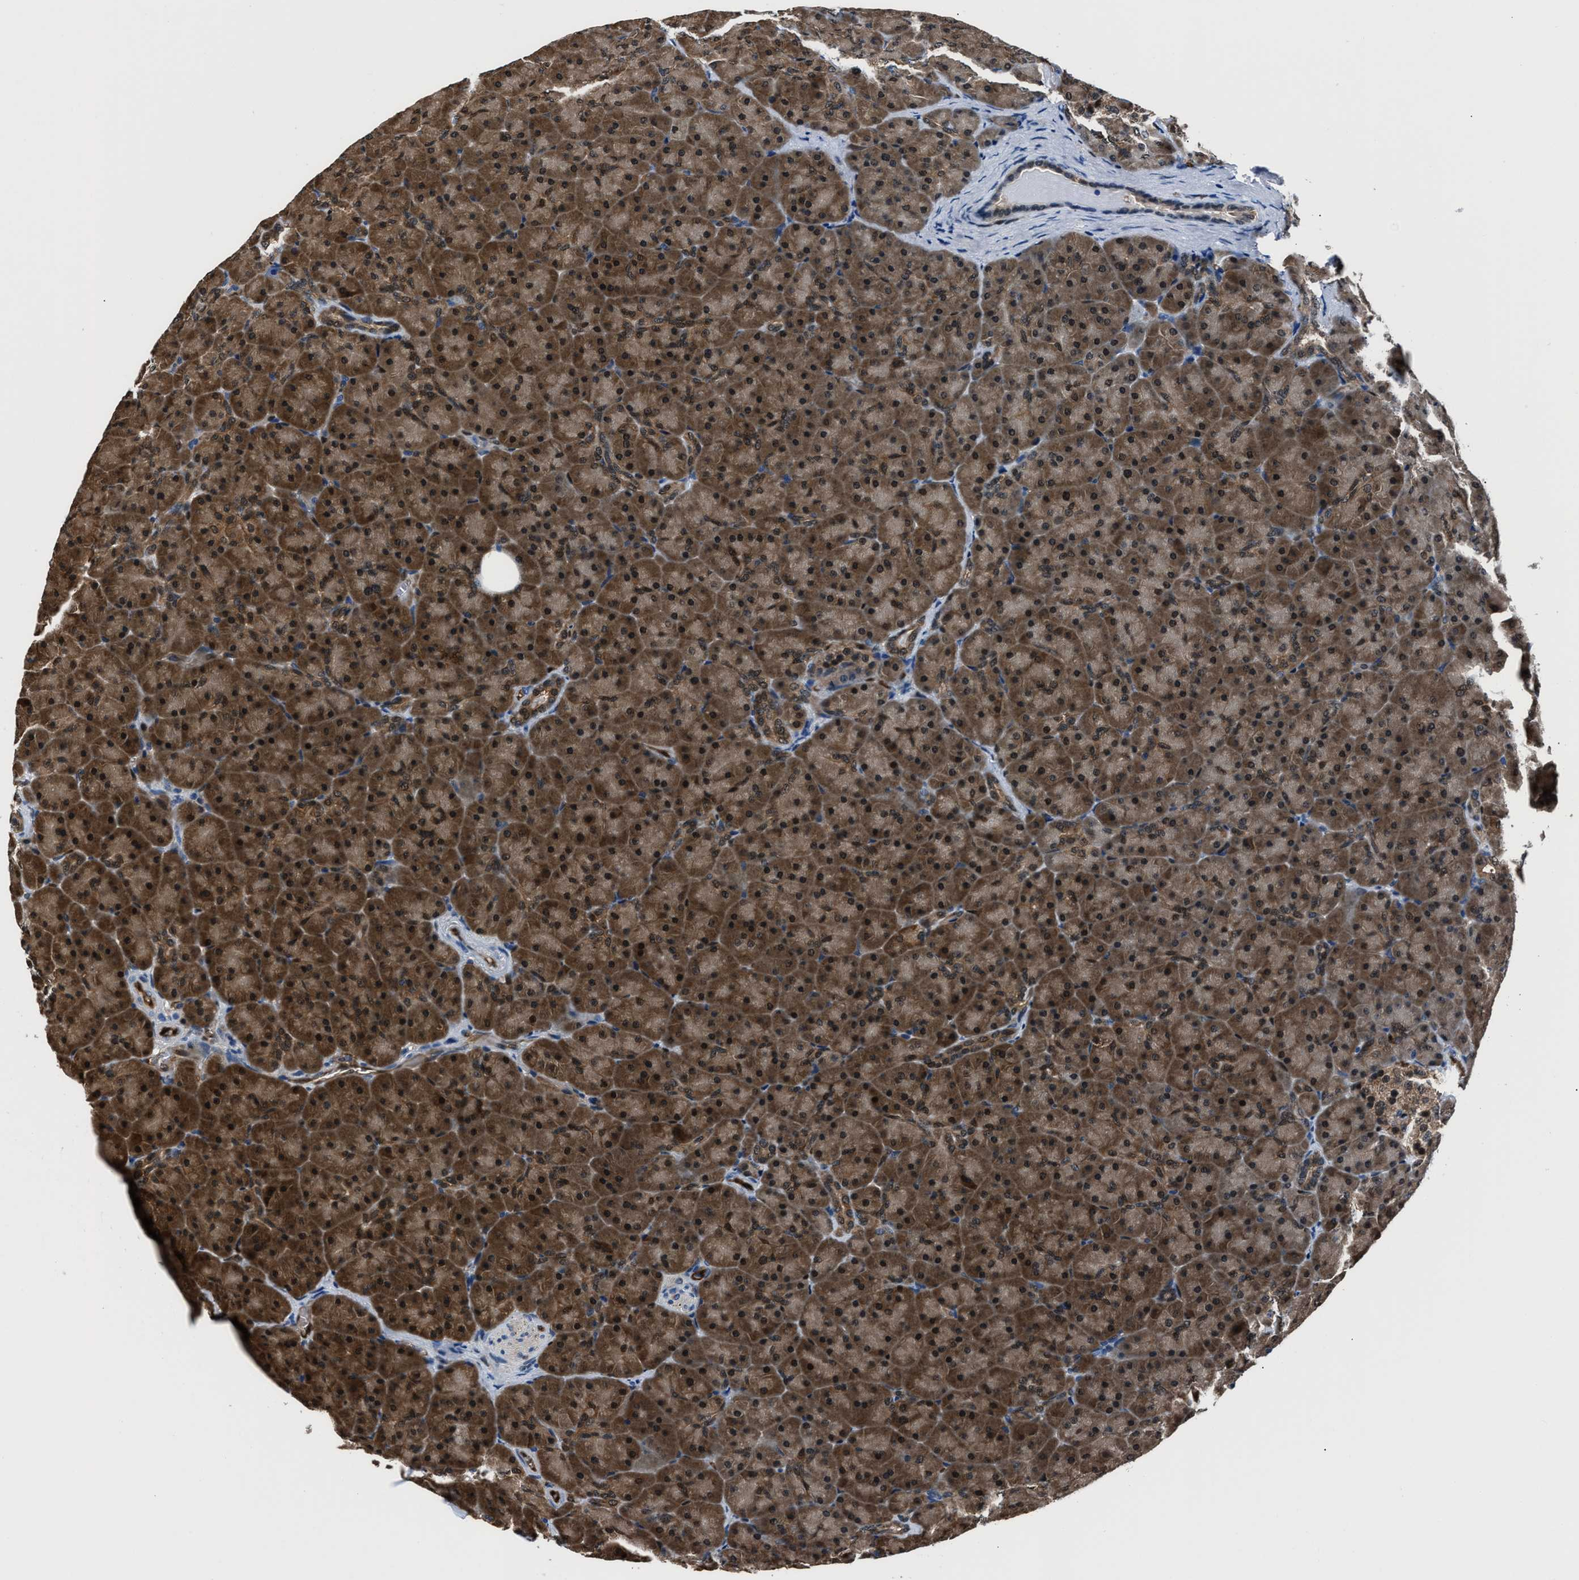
{"staining": {"intensity": "moderate", "quantity": ">75%", "location": "cytoplasmic/membranous,nuclear"}, "tissue": "pancreas", "cell_type": "Exocrine glandular cells", "image_type": "normal", "snomed": [{"axis": "morphology", "description": "Normal tissue, NOS"}, {"axis": "topography", "description": "Pancreas"}], "caption": "An immunohistochemistry photomicrograph of benign tissue is shown. Protein staining in brown labels moderate cytoplasmic/membranous,nuclear positivity in pancreas within exocrine glandular cells. (DAB = brown stain, brightfield microscopy at high magnification).", "gene": "PPA1", "patient": {"sex": "male", "age": 66}}